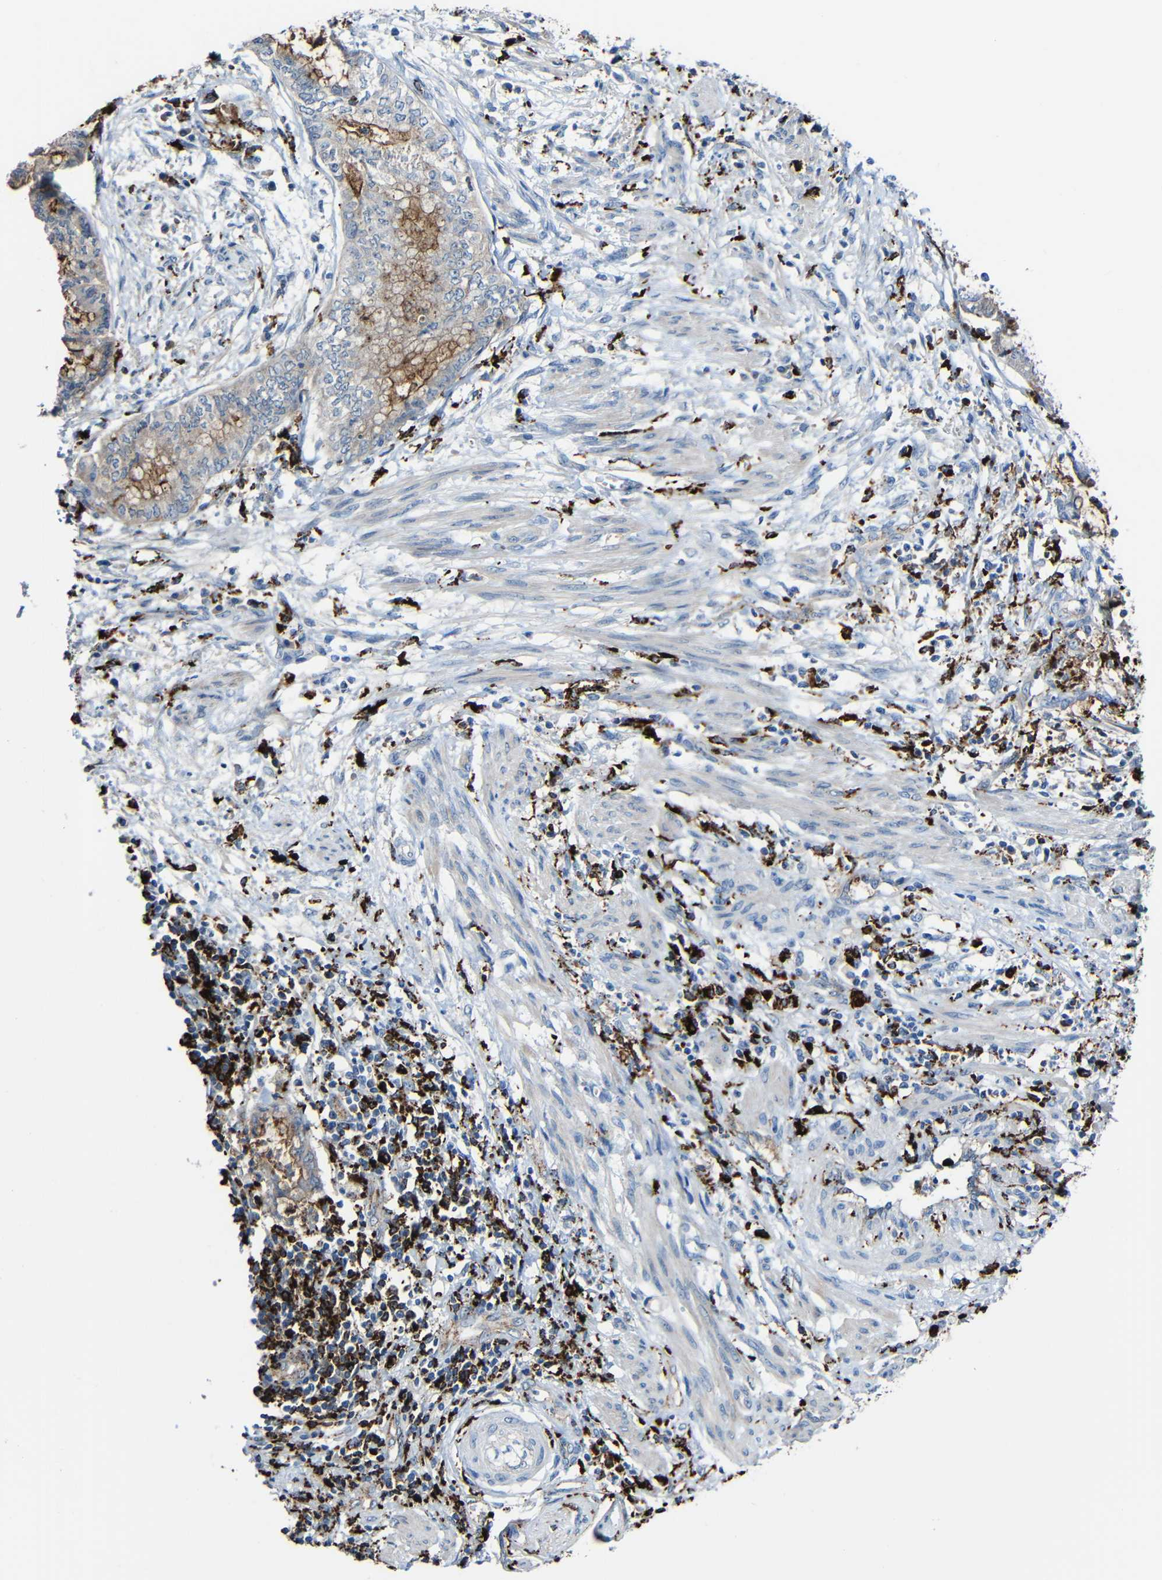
{"staining": {"intensity": "moderate", "quantity": ">75%", "location": "cytoplasmic/membranous"}, "tissue": "endometrial cancer", "cell_type": "Tumor cells", "image_type": "cancer", "snomed": [{"axis": "morphology", "description": "Necrosis, NOS"}, {"axis": "morphology", "description": "Adenocarcinoma, NOS"}, {"axis": "topography", "description": "Endometrium"}], "caption": "Endometrial cancer tissue displays moderate cytoplasmic/membranous positivity in approximately >75% of tumor cells, visualized by immunohistochemistry. The protein of interest is stained brown, and the nuclei are stained in blue (DAB (3,3'-diaminobenzidine) IHC with brightfield microscopy, high magnification).", "gene": "HLA-DMA", "patient": {"sex": "female", "age": 79}}